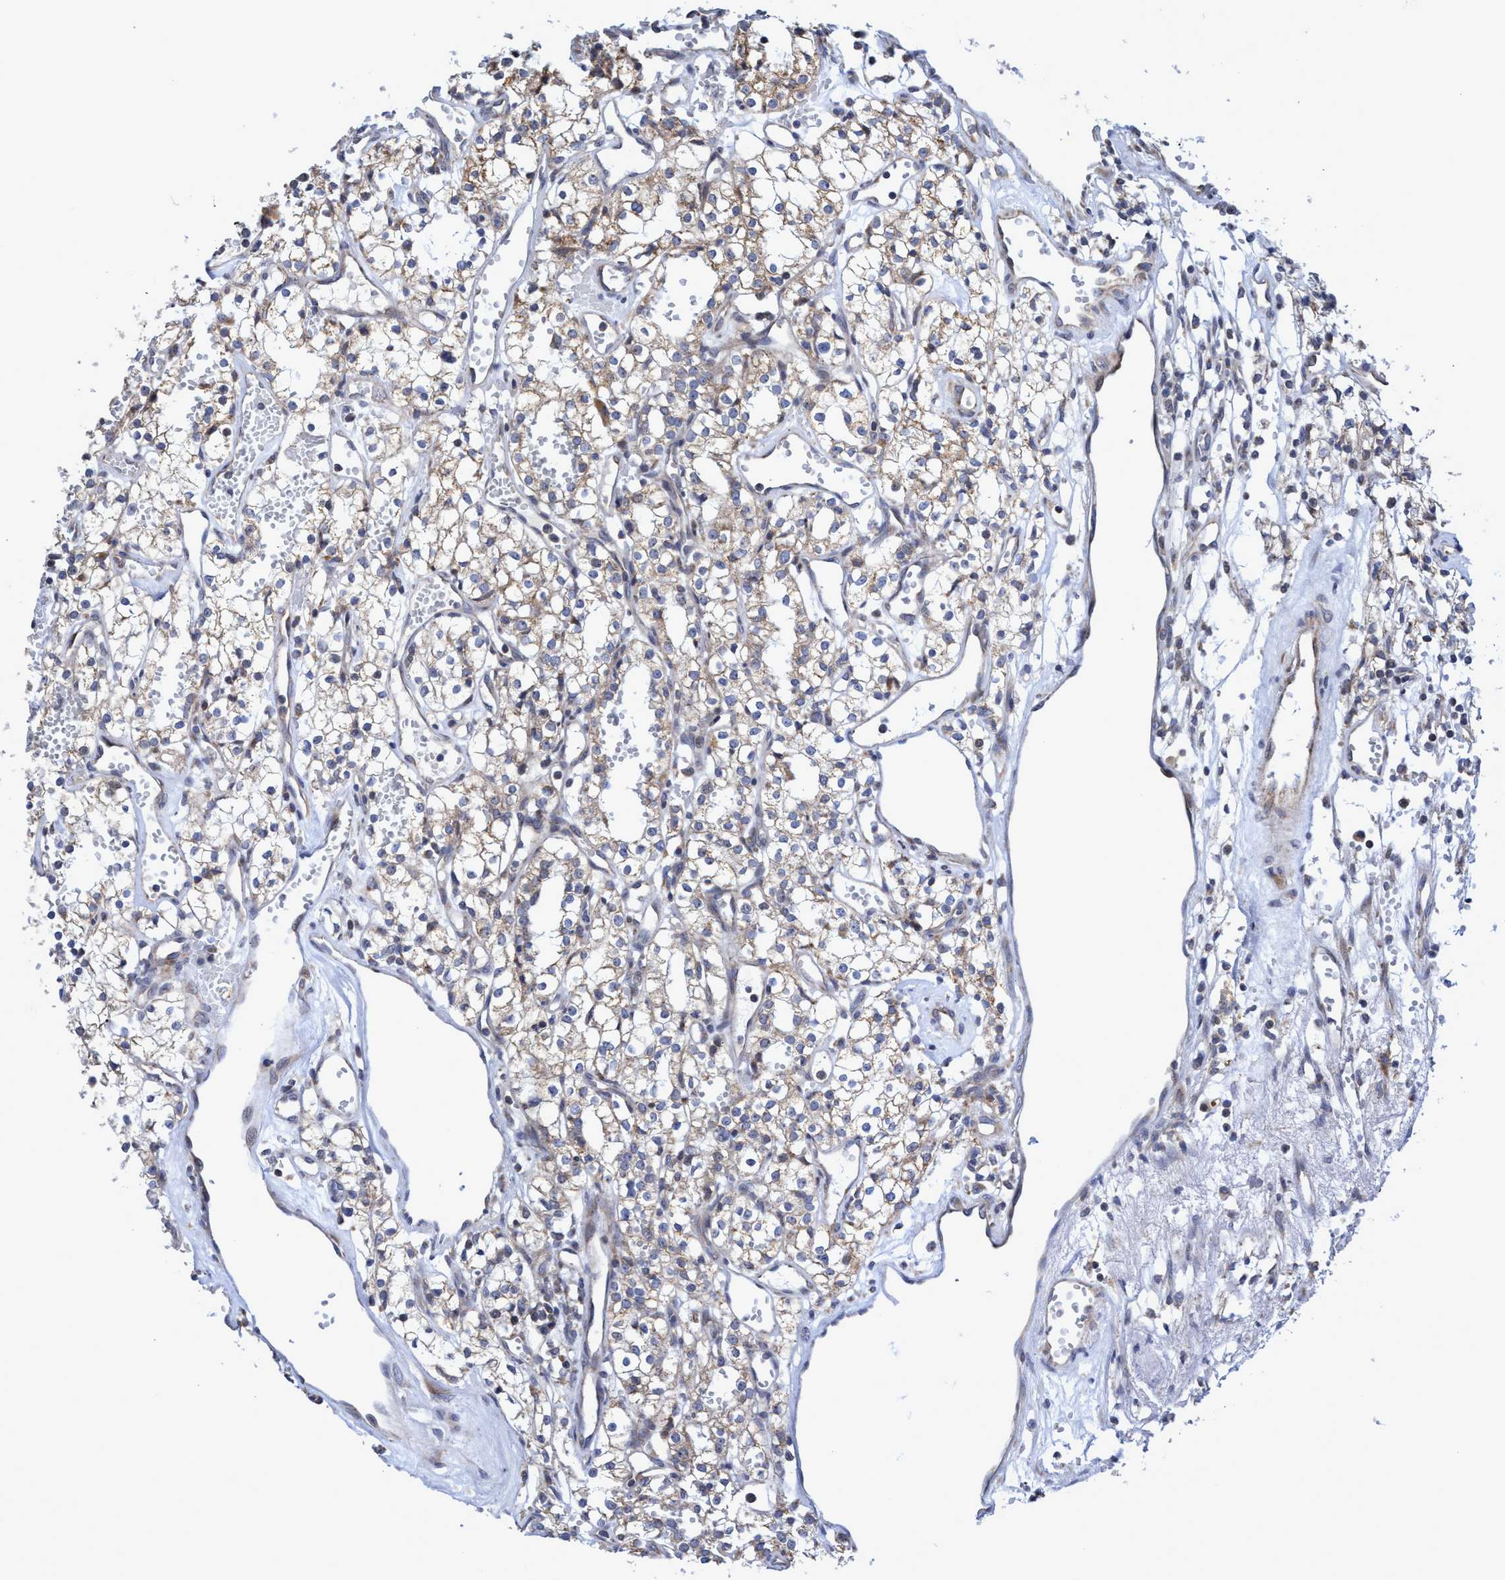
{"staining": {"intensity": "weak", "quantity": ">75%", "location": "cytoplasmic/membranous"}, "tissue": "renal cancer", "cell_type": "Tumor cells", "image_type": "cancer", "snomed": [{"axis": "morphology", "description": "Adenocarcinoma, NOS"}, {"axis": "topography", "description": "Kidney"}], "caption": "Tumor cells demonstrate low levels of weak cytoplasmic/membranous positivity in about >75% of cells in renal cancer. The staining is performed using DAB (3,3'-diaminobenzidine) brown chromogen to label protein expression. The nuclei are counter-stained blue using hematoxylin.", "gene": "NAT16", "patient": {"sex": "male", "age": 59}}